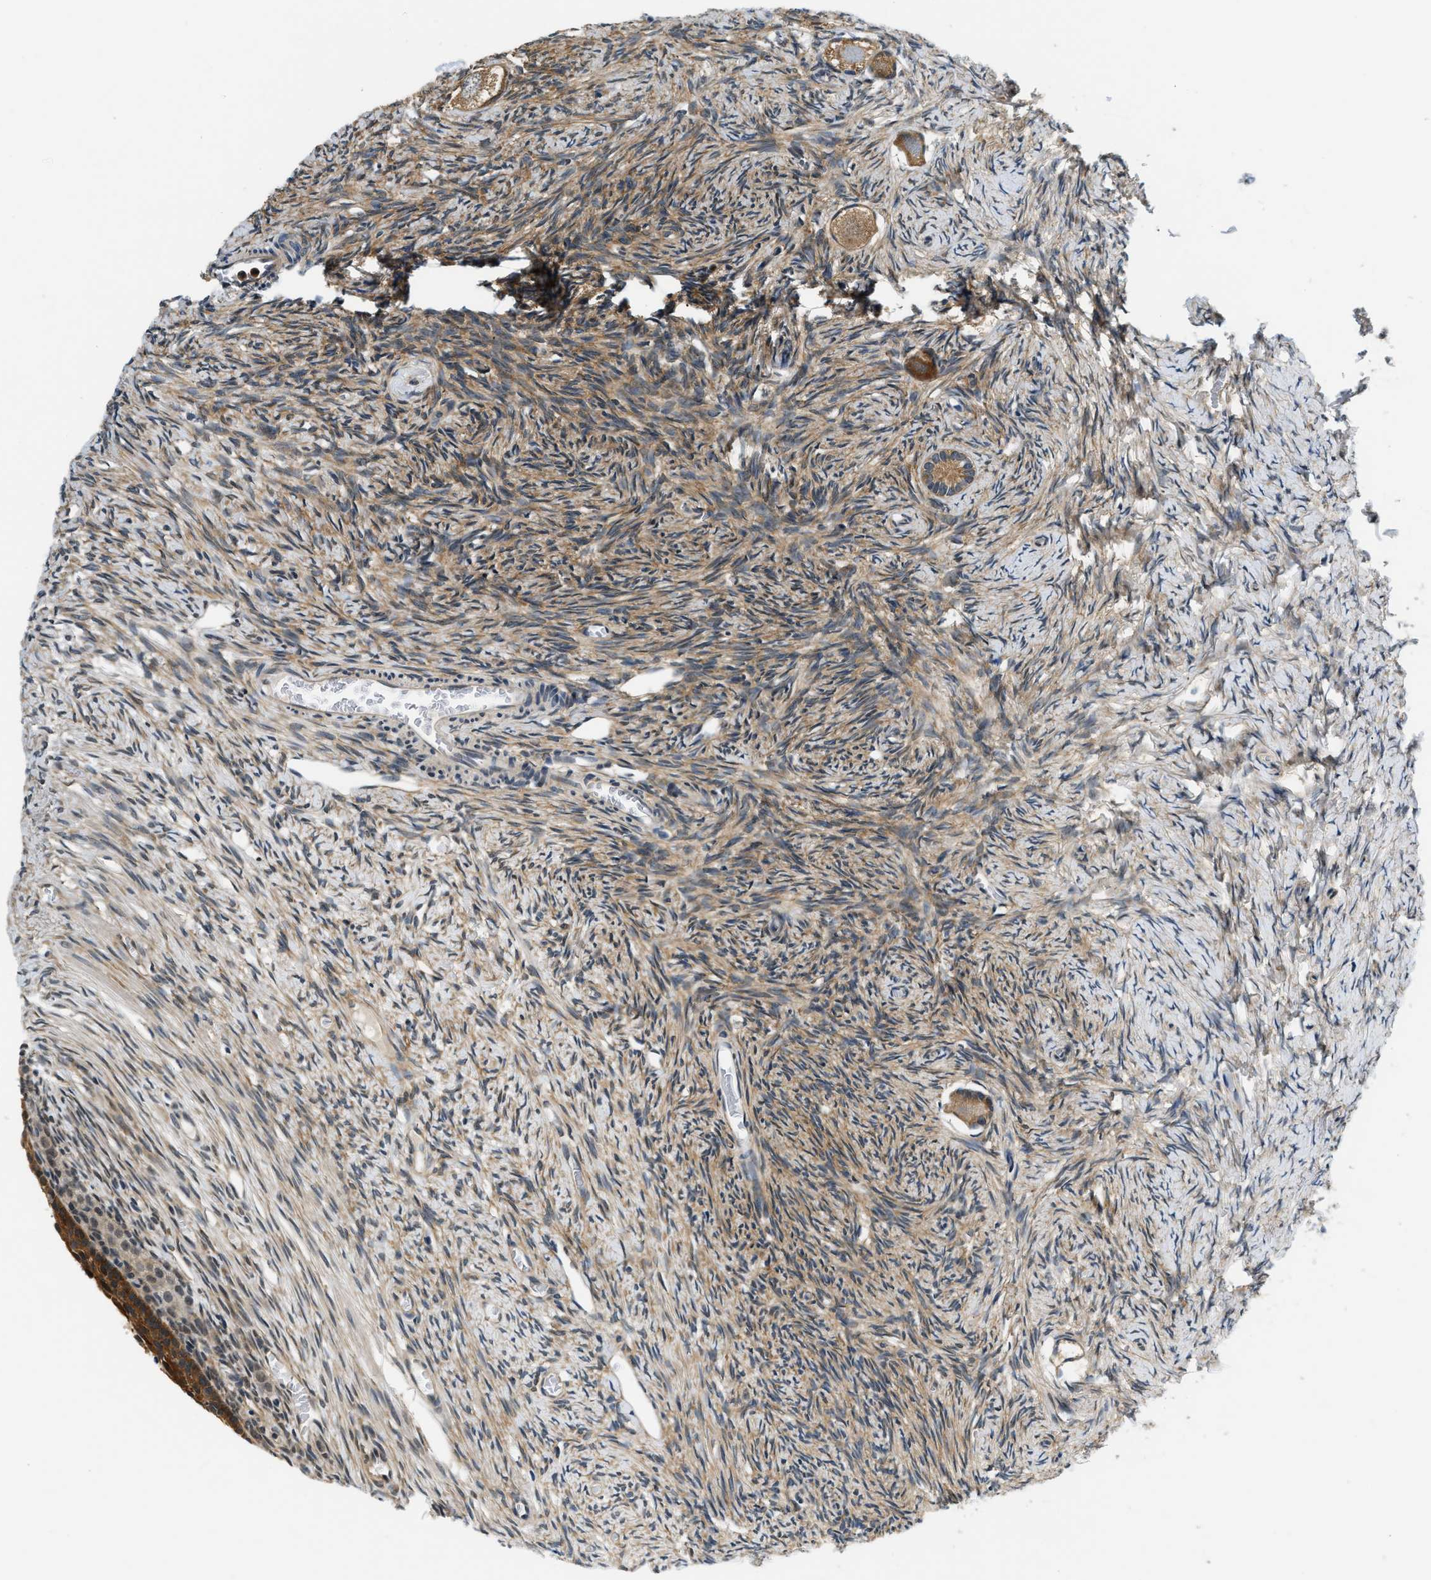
{"staining": {"intensity": "moderate", "quantity": ">75%", "location": "cytoplasmic/membranous"}, "tissue": "ovary", "cell_type": "Follicle cells", "image_type": "normal", "snomed": [{"axis": "morphology", "description": "Normal tissue, NOS"}, {"axis": "topography", "description": "Ovary"}], "caption": "A brown stain shows moderate cytoplasmic/membranous positivity of a protein in follicle cells of unremarkable human ovary.", "gene": "SMAD4", "patient": {"sex": "female", "age": 27}}